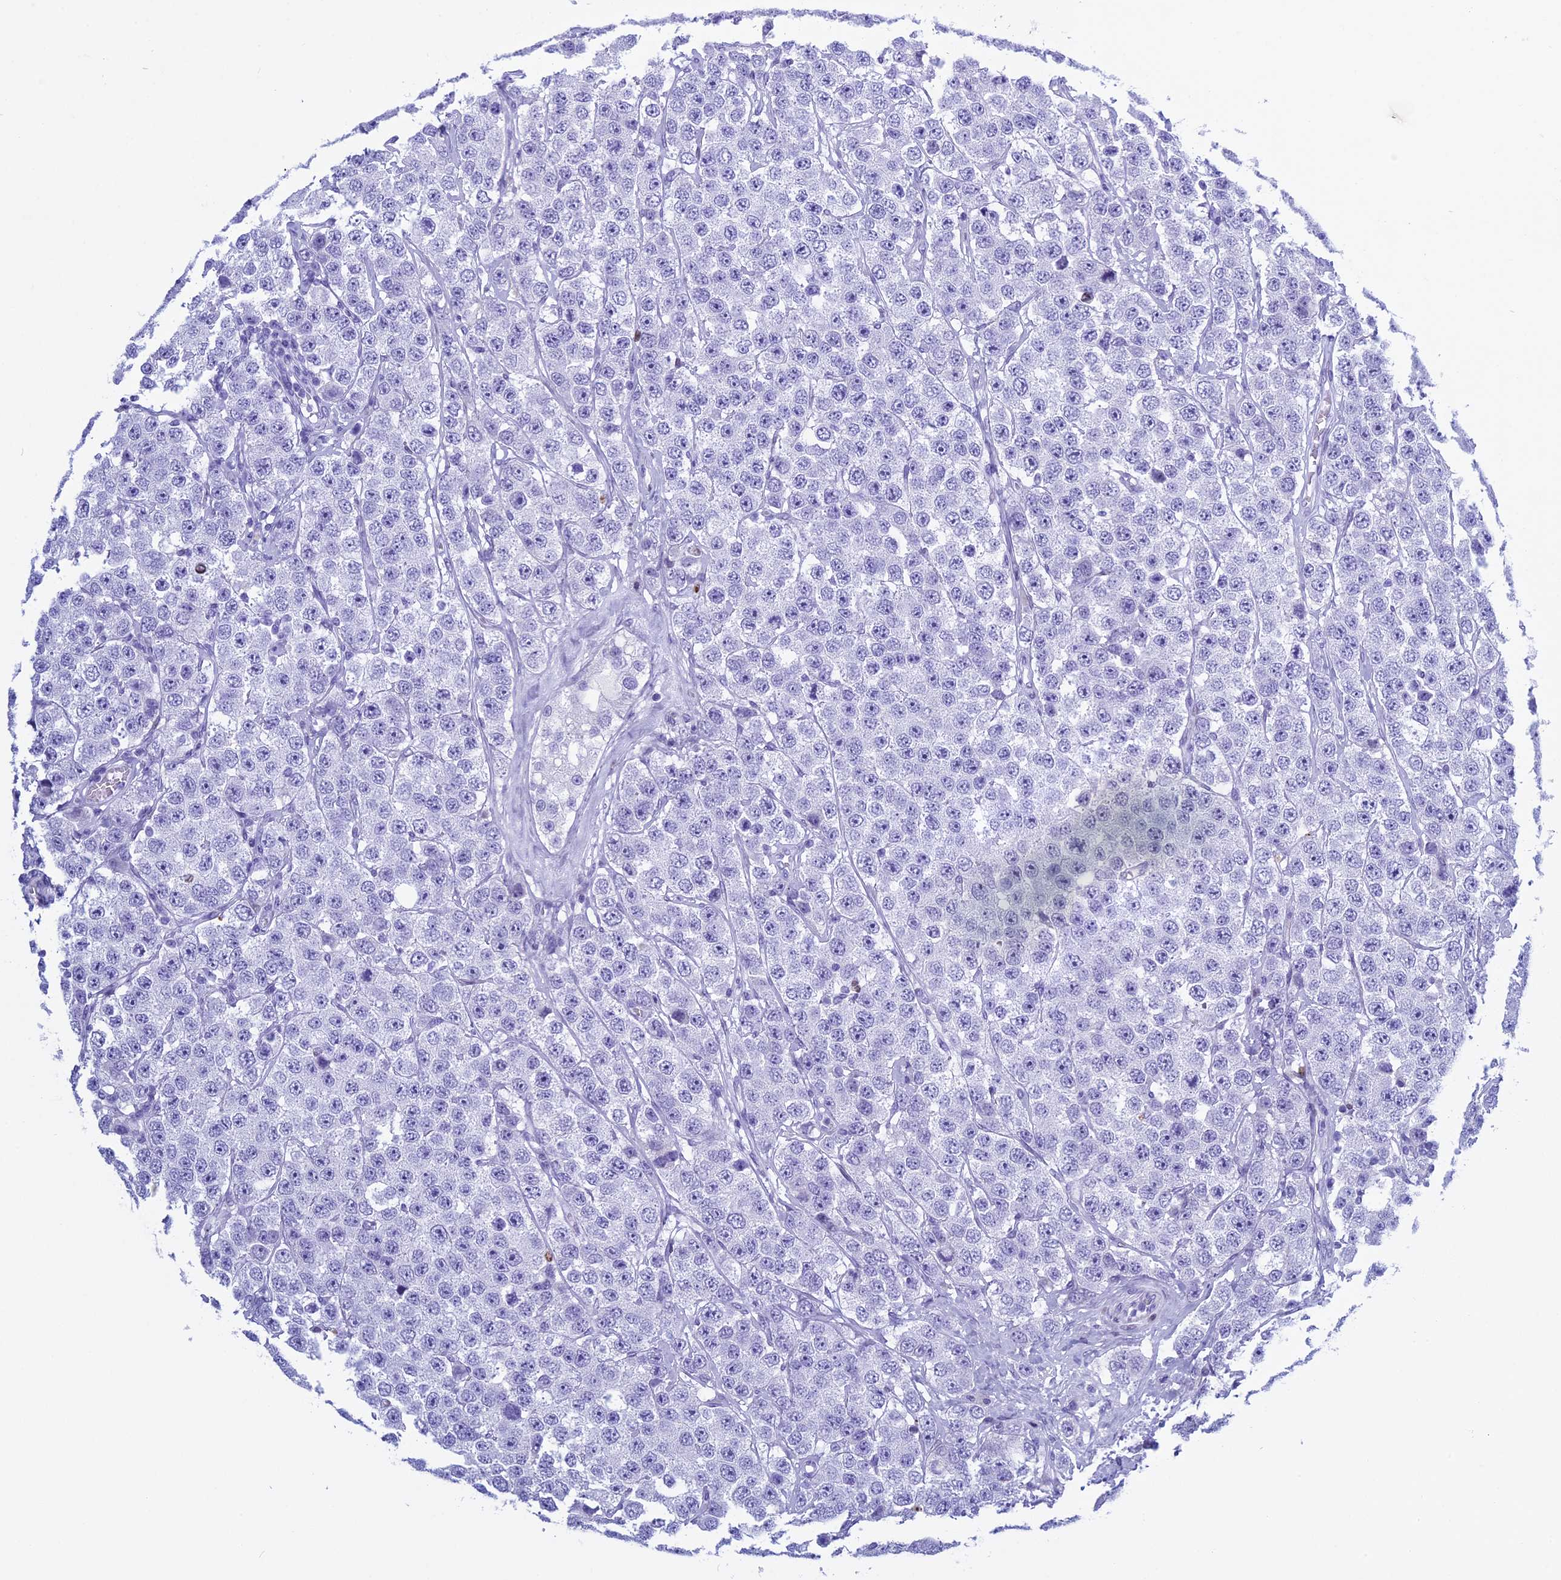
{"staining": {"intensity": "negative", "quantity": "none", "location": "none"}, "tissue": "testis cancer", "cell_type": "Tumor cells", "image_type": "cancer", "snomed": [{"axis": "morphology", "description": "Seminoma, NOS"}, {"axis": "topography", "description": "Testis"}], "caption": "Human testis cancer (seminoma) stained for a protein using IHC demonstrates no expression in tumor cells.", "gene": "KCTD21", "patient": {"sex": "male", "age": 28}}